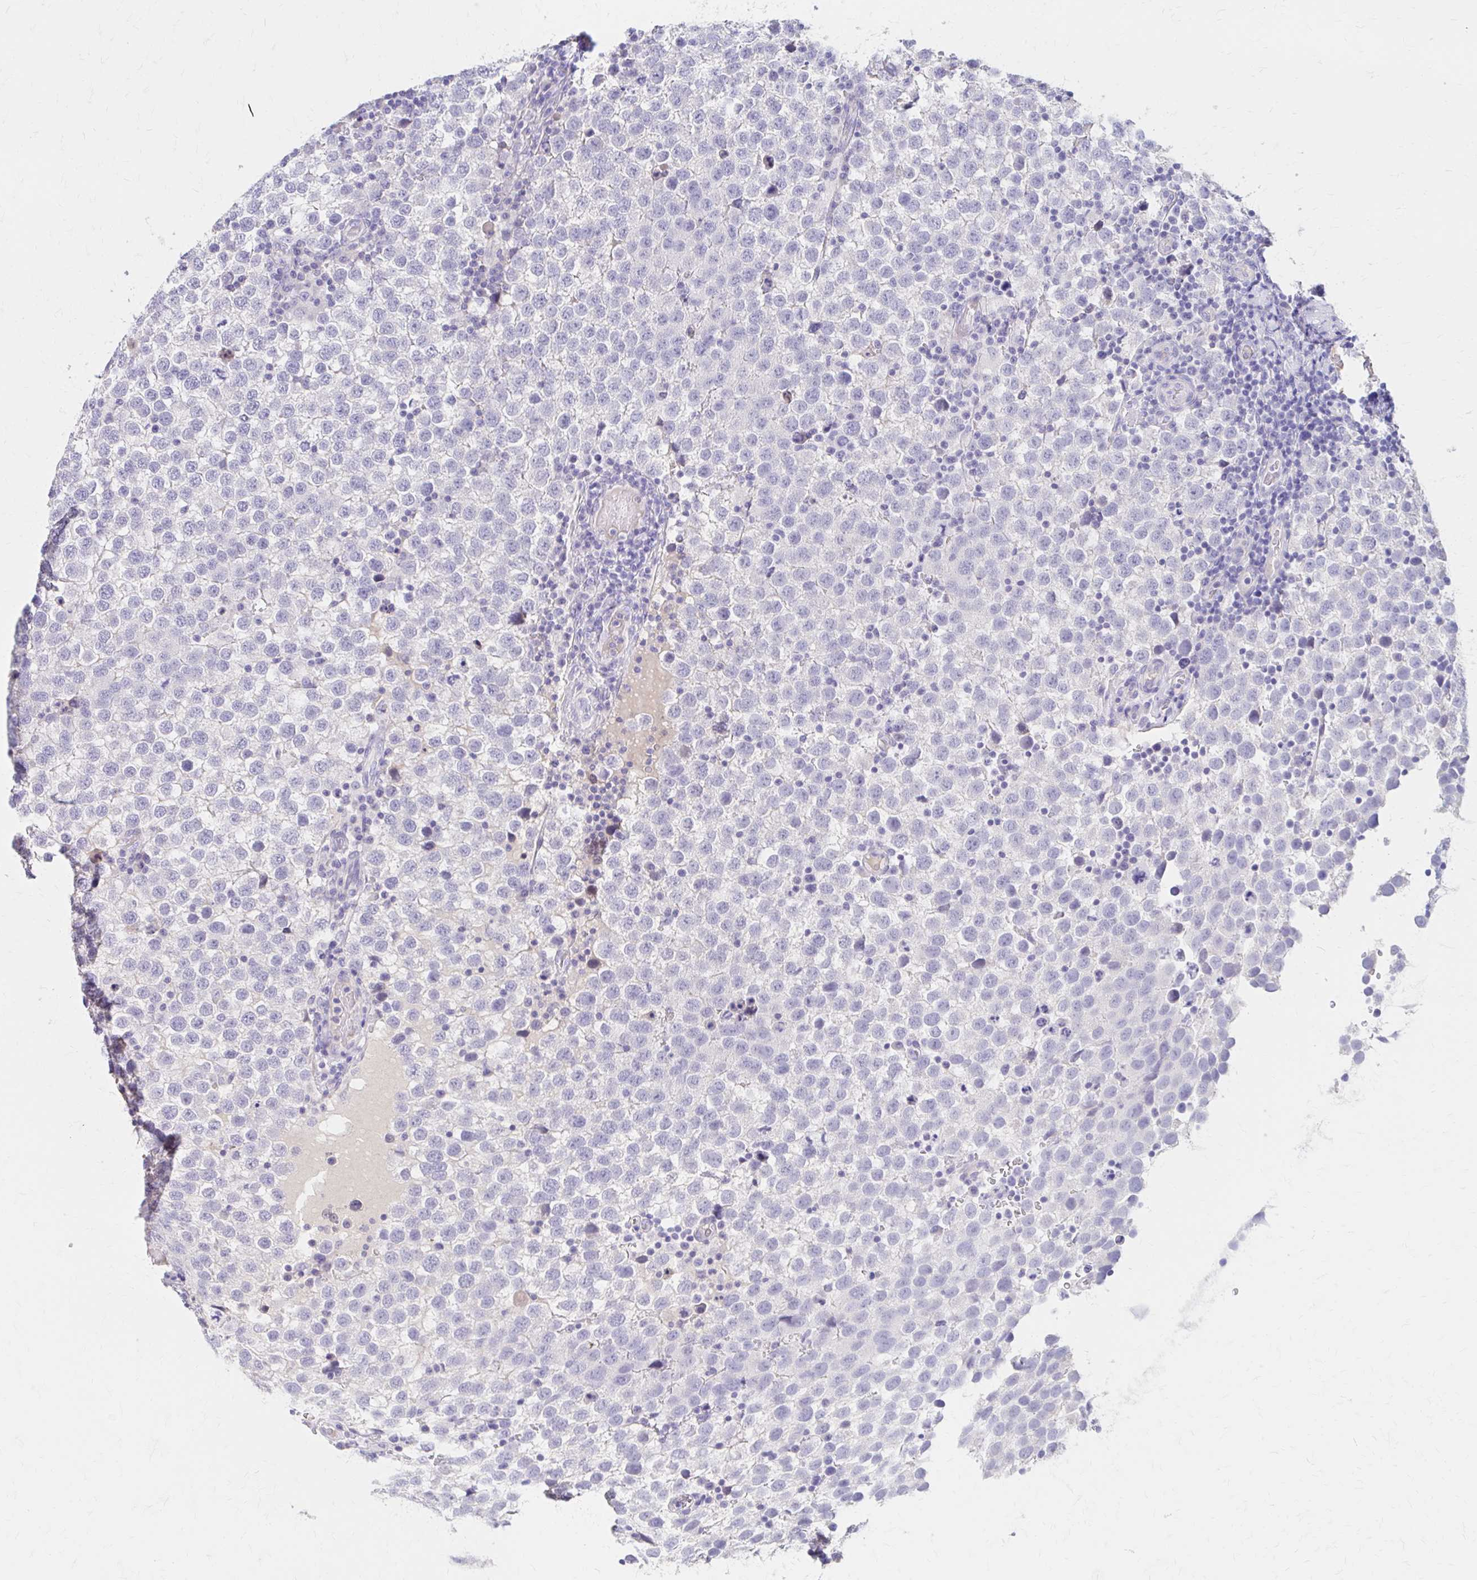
{"staining": {"intensity": "negative", "quantity": "none", "location": "none"}, "tissue": "testis cancer", "cell_type": "Tumor cells", "image_type": "cancer", "snomed": [{"axis": "morphology", "description": "Seminoma, NOS"}, {"axis": "topography", "description": "Testis"}], "caption": "High magnification brightfield microscopy of testis cancer (seminoma) stained with DAB (3,3'-diaminobenzidine) (brown) and counterstained with hematoxylin (blue): tumor cells show no significant positivity.", "gene": "AZGP1", "patient": {"sex": "male", "age": 34}}